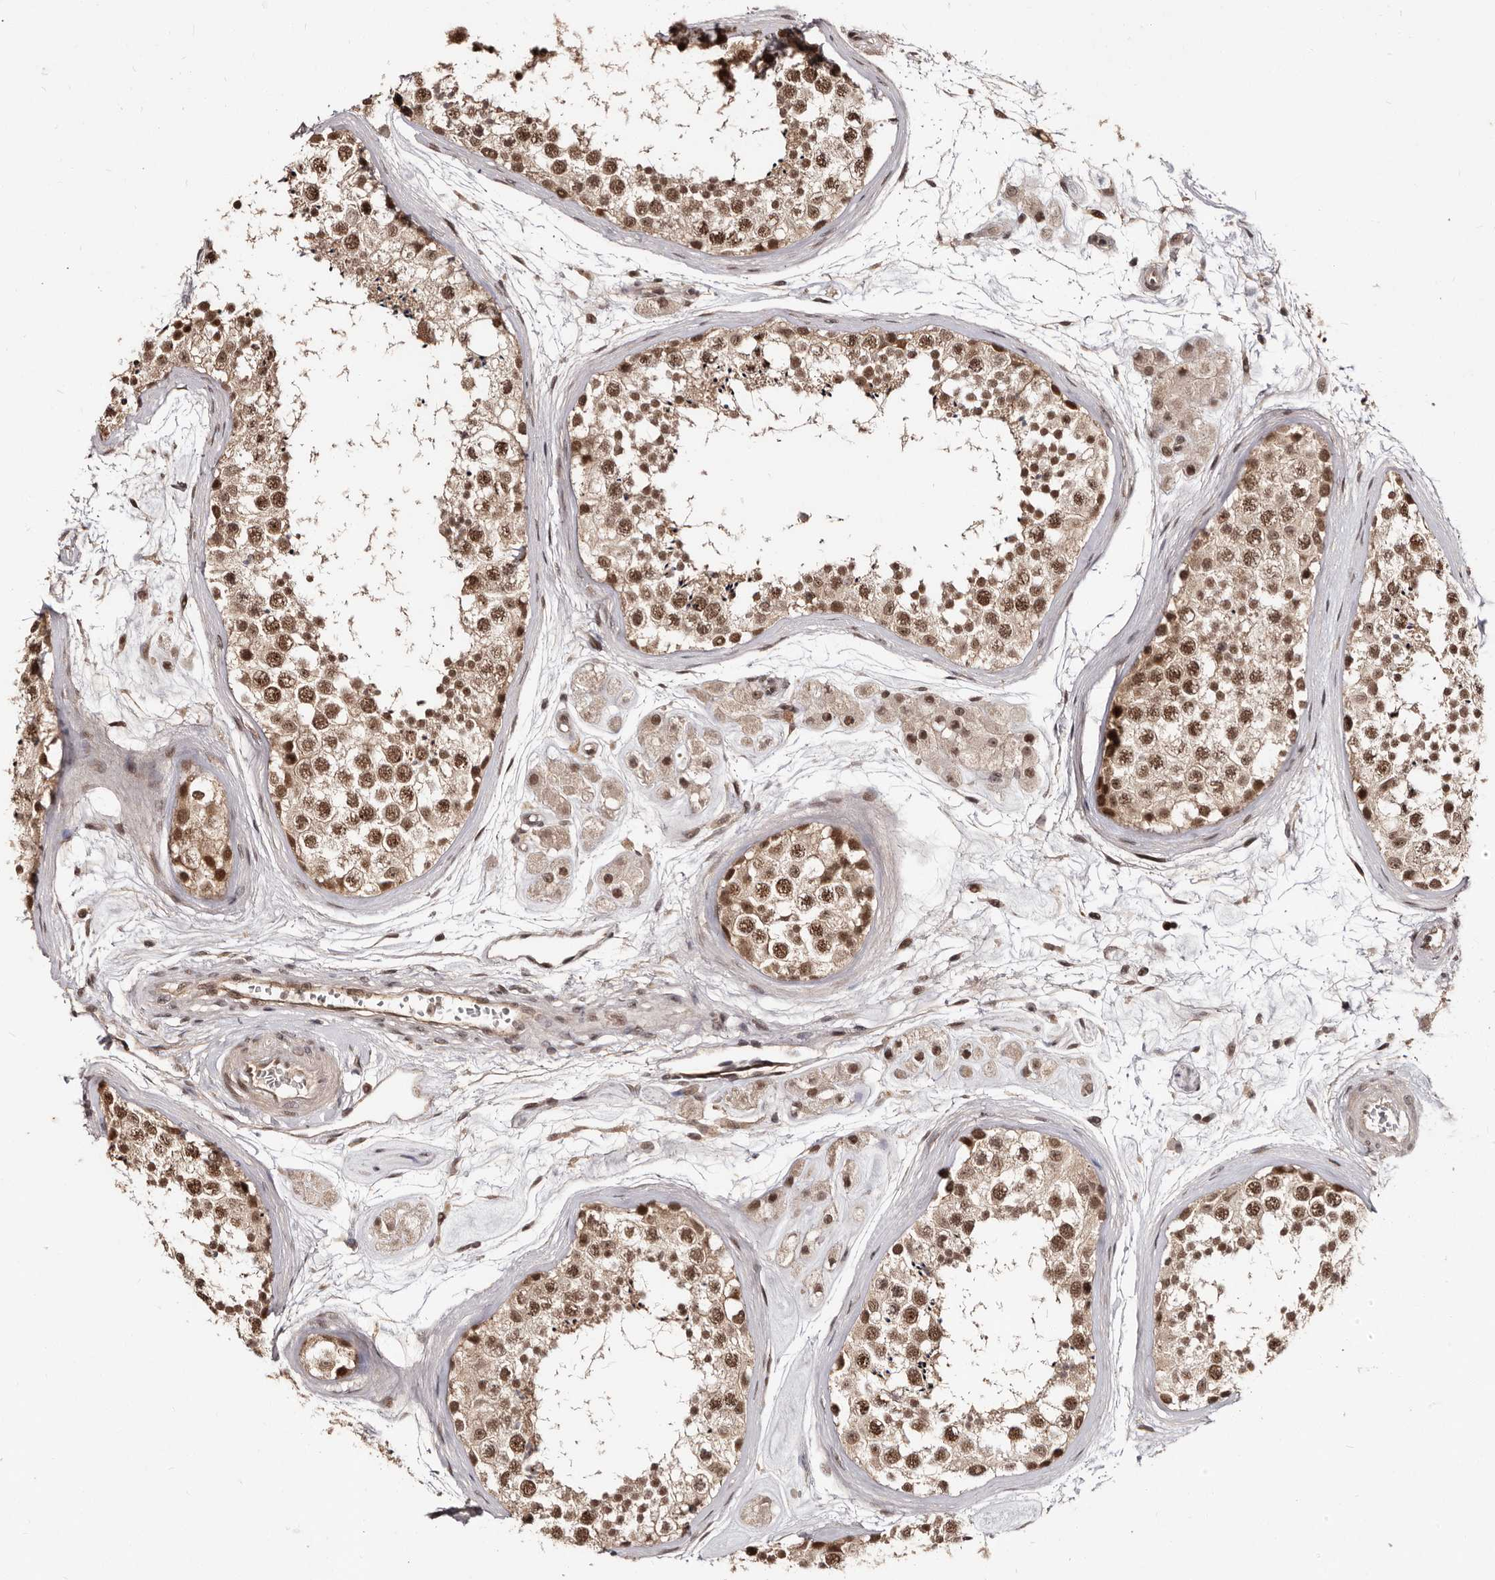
{"staining": {"intensity": "moderate", "quantity": ">75%", "location": "nuclear"}, "tissue": "testis", "cell_type": "Cells in seminiferous ducts", "image_type": "normal", "snomed": [{"axis": "morphology", "description": "Normal tissue, NOS"}, {"axis": "topography", "description": "Testis"}], "caption": "Approximately >75% of cells in seminiferous ducts in normal testis demonstrate moderate nuclear protein expression as visualized by brown immunohistochemical staining.", "gene": "TBC1D22B", "patient": {"sex": "male", "age": 56}}